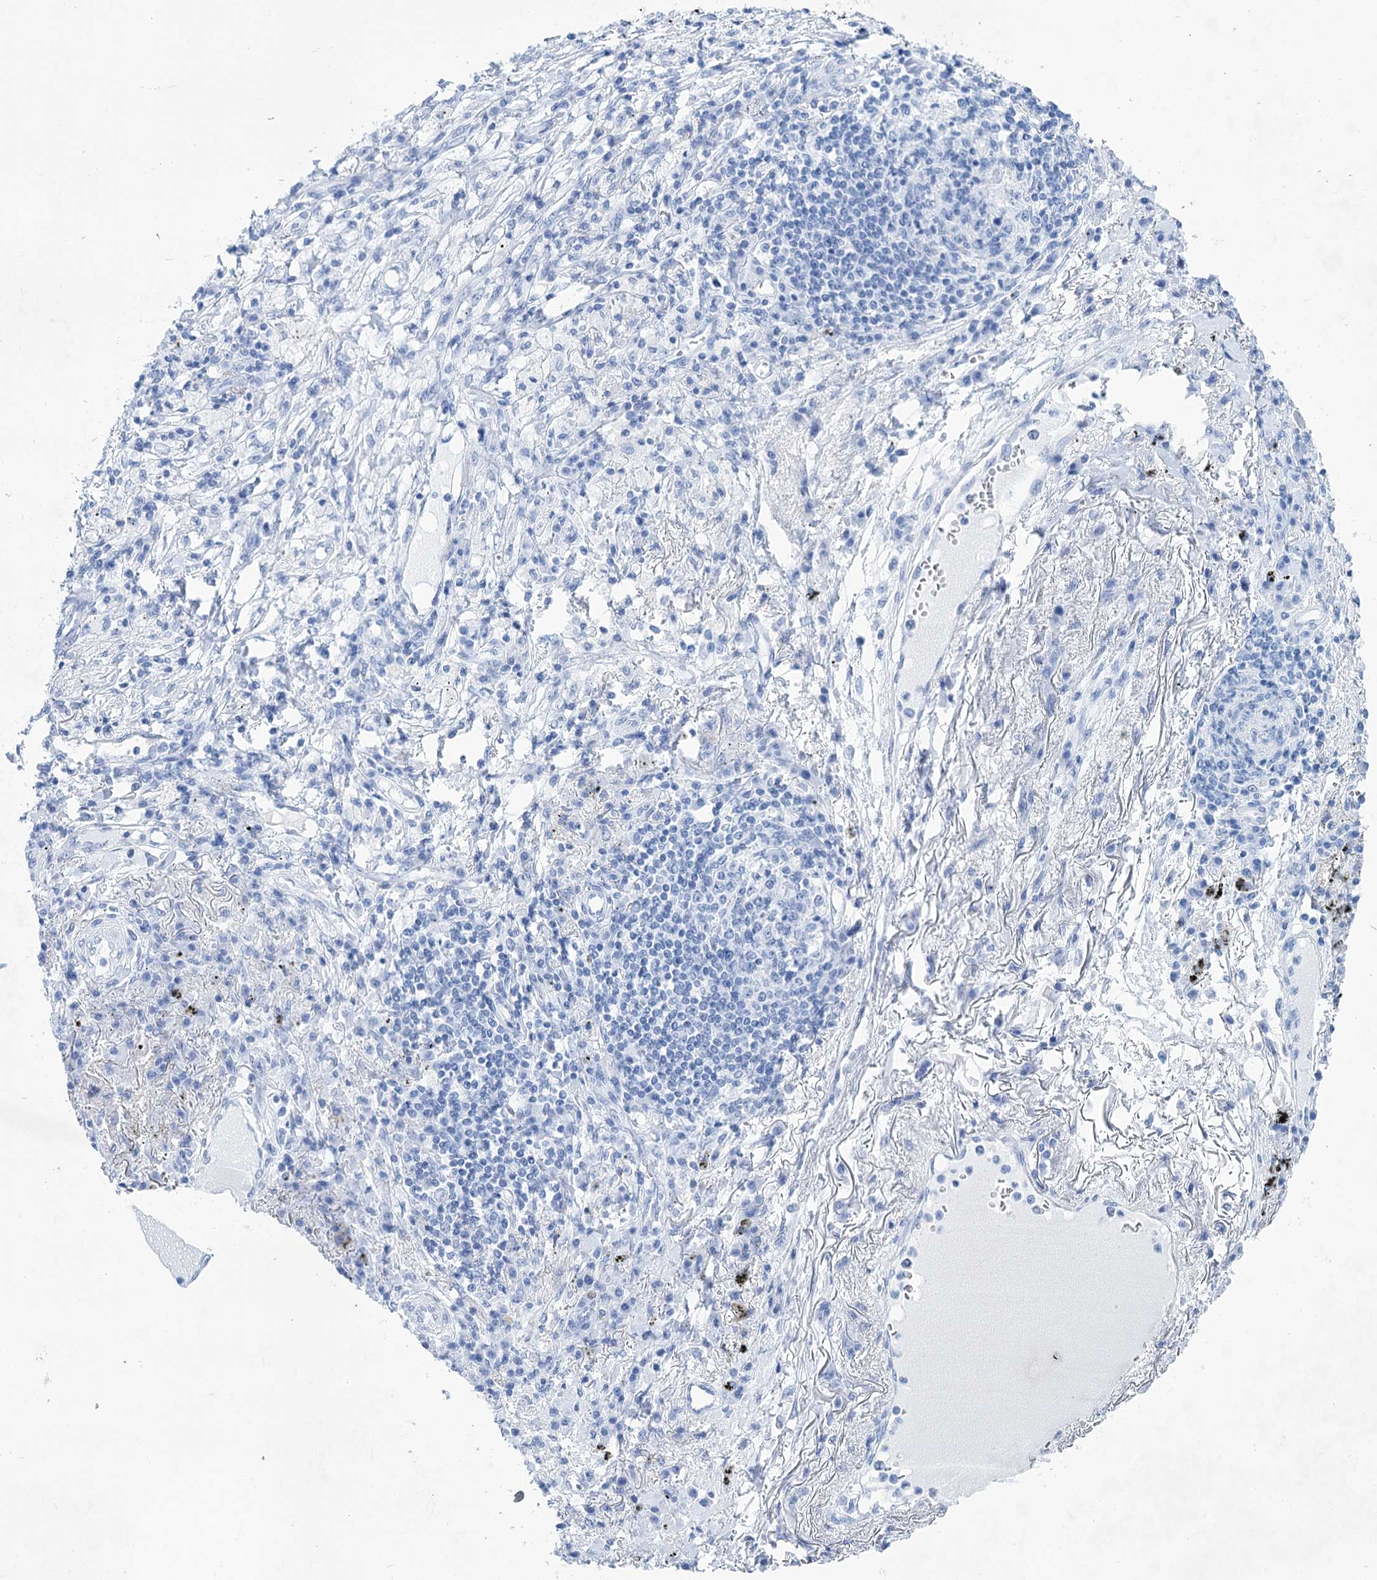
{"staining": {"intensity": "negative", "quantity": "none", "location": "none"}, "tissue": "lung cancer", "cell_type": "Tumor cells", "image_type": "cancer", "snomed": [{"axis": "morphology", "description": "Squamous cell carcinoma, NOS"}, {"axis": "topography", "description": "Lung"}], "caption": "Tumor cells show no significant staining in lung cancer.", "gene": "LALBA", "patient": {"sex": "female", "age": 63}}